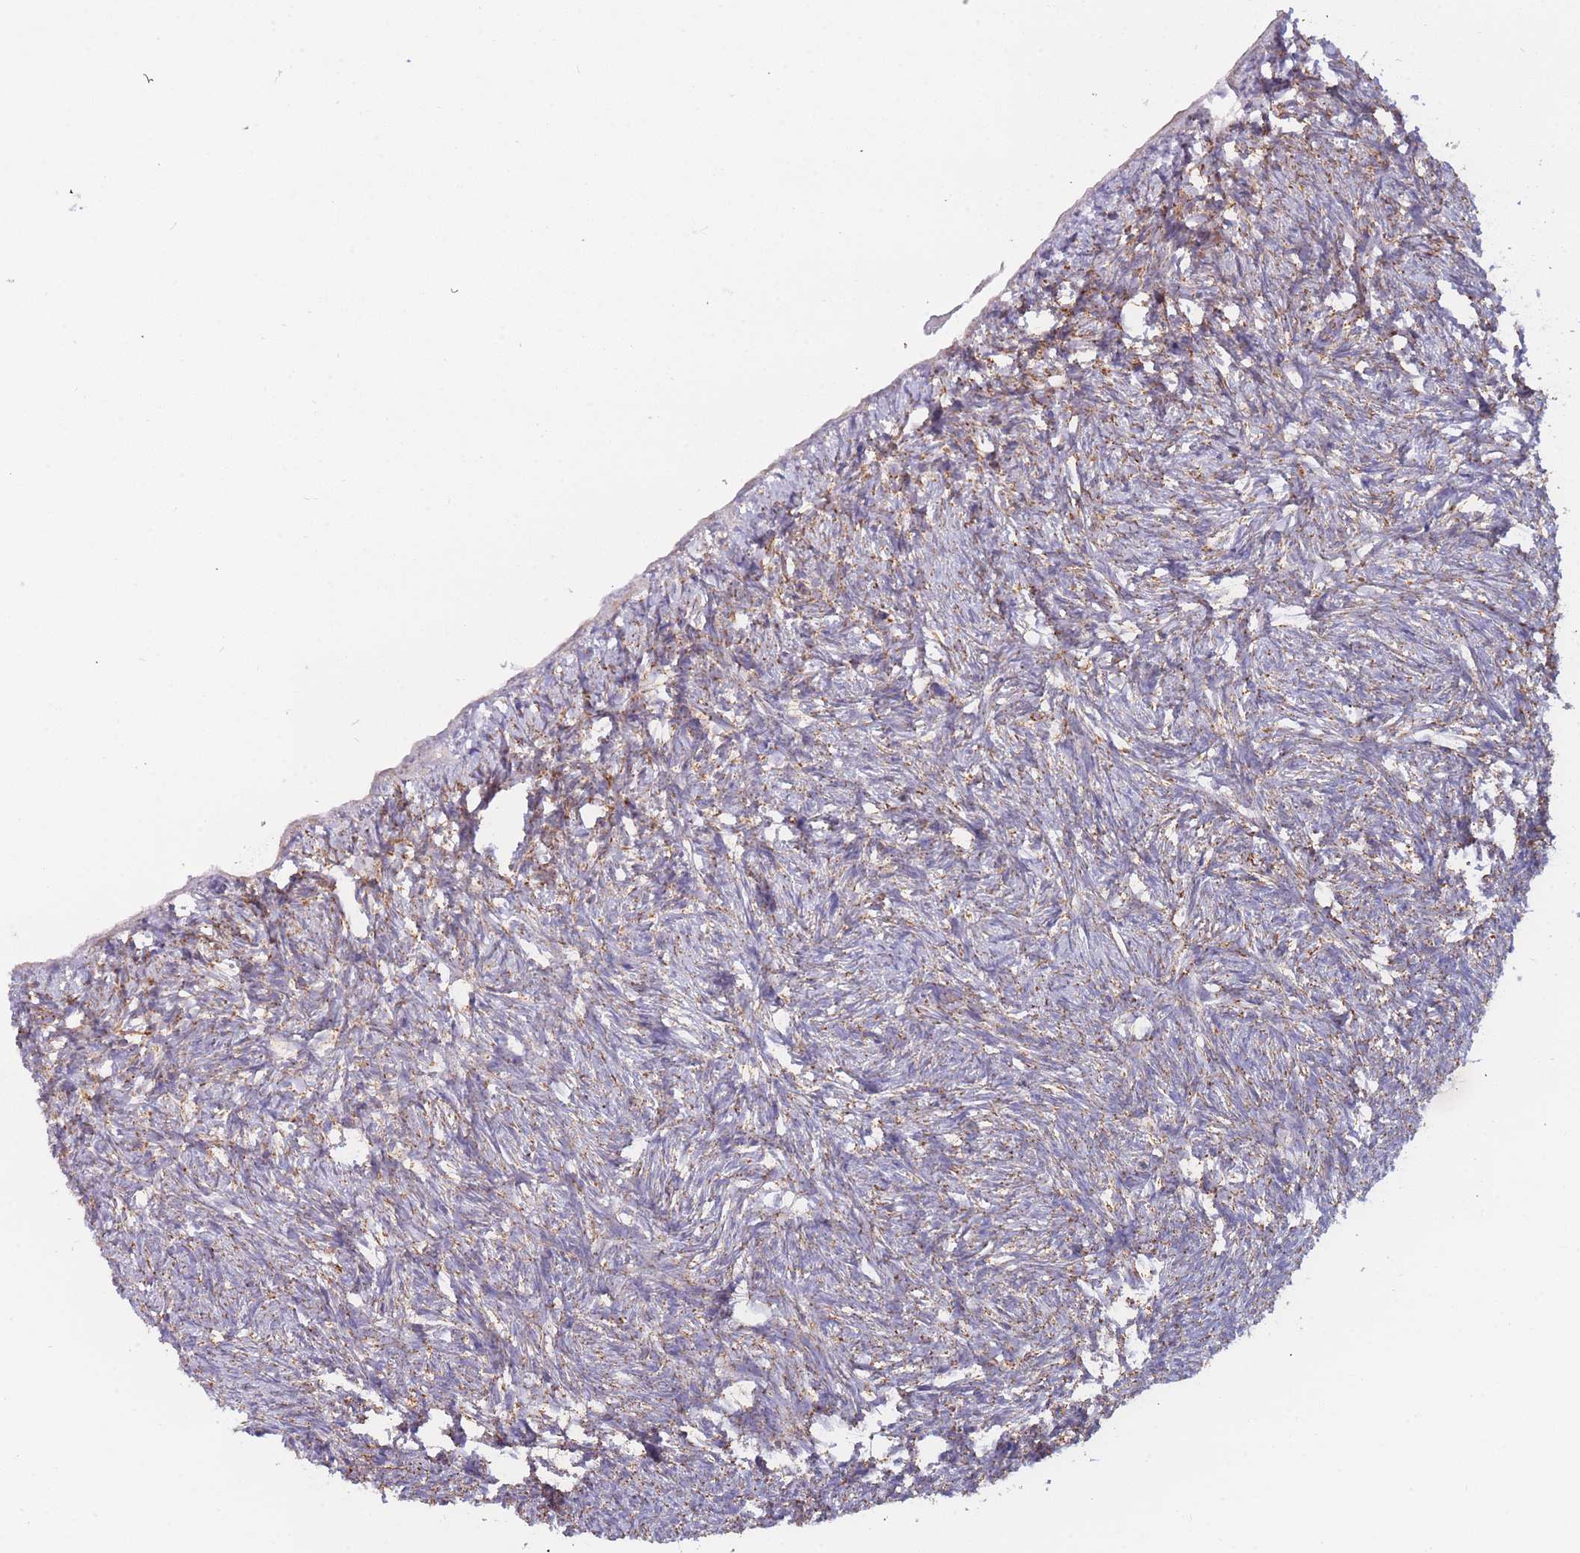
{"staining": {"intensity": "weak", "quantity": "25%-75%", "location": "cytoplasmic/membranous"}, "tissue": "ovary", "cell_type": "Ovarian stroma cells", "image_type": "normal", "snomed": [{"axis": "morphology", "description": "Normal tissue, NOS"}, {"axis": "topography", "description": "Ovary"}], "caption": "Protein expression by immunohistochemistry shows weak cytoplasmic/membranous expression in about 25%-75% of ovarian stroma cells in unremarkable ovary. (Stains: DAB (3,3'-diaminobenzidine) in brown, nuclei in blue, Microscopy: brightfield microscopy at high magnification).", "gene": "MRPL17", "patient": {"sex": "female", "age": 51}}